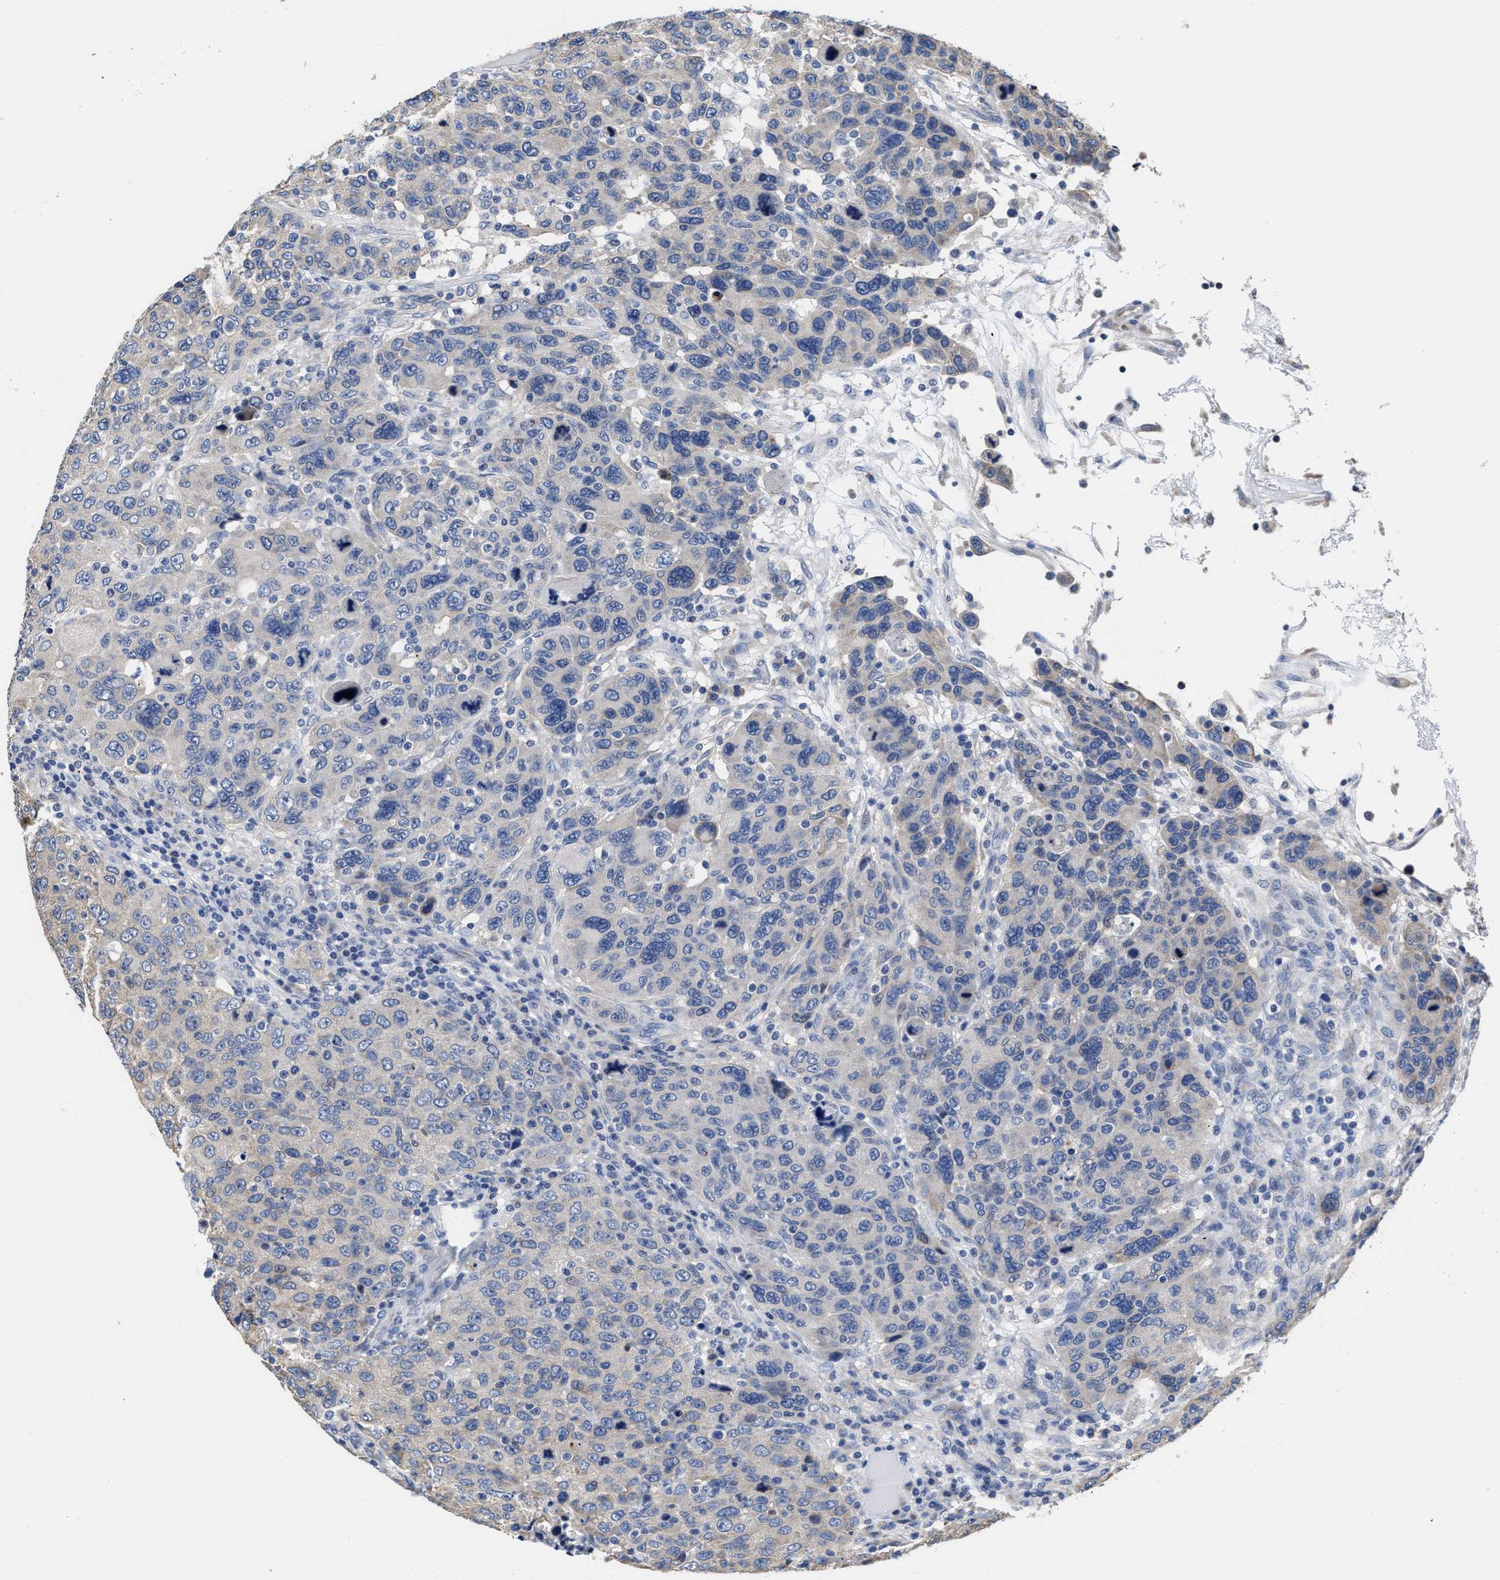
{"staining": {"intensity": "negative", "quantity": "none", "location": "none"}, "tissue": "breast cancer", "cell_type": "Tumor cells", "image_type": "cancer", "snomed": [{"axis": "morphology", "description": "Duct carcinoma"}, {"axis": "topography", "description": "Breast"}], "caption": "Immunohistochemistry (IHC) photomicrograph of neoplastic tissue: infiltrating ductal carcinoma (breast) stained with DAB demonstrates no significant protein positivity in tumor cells. (Brightfield microscopy of DAB IHC at high magnification).", "gene": "HOOK1", "patient": {"sex": "female", "age": 37}}